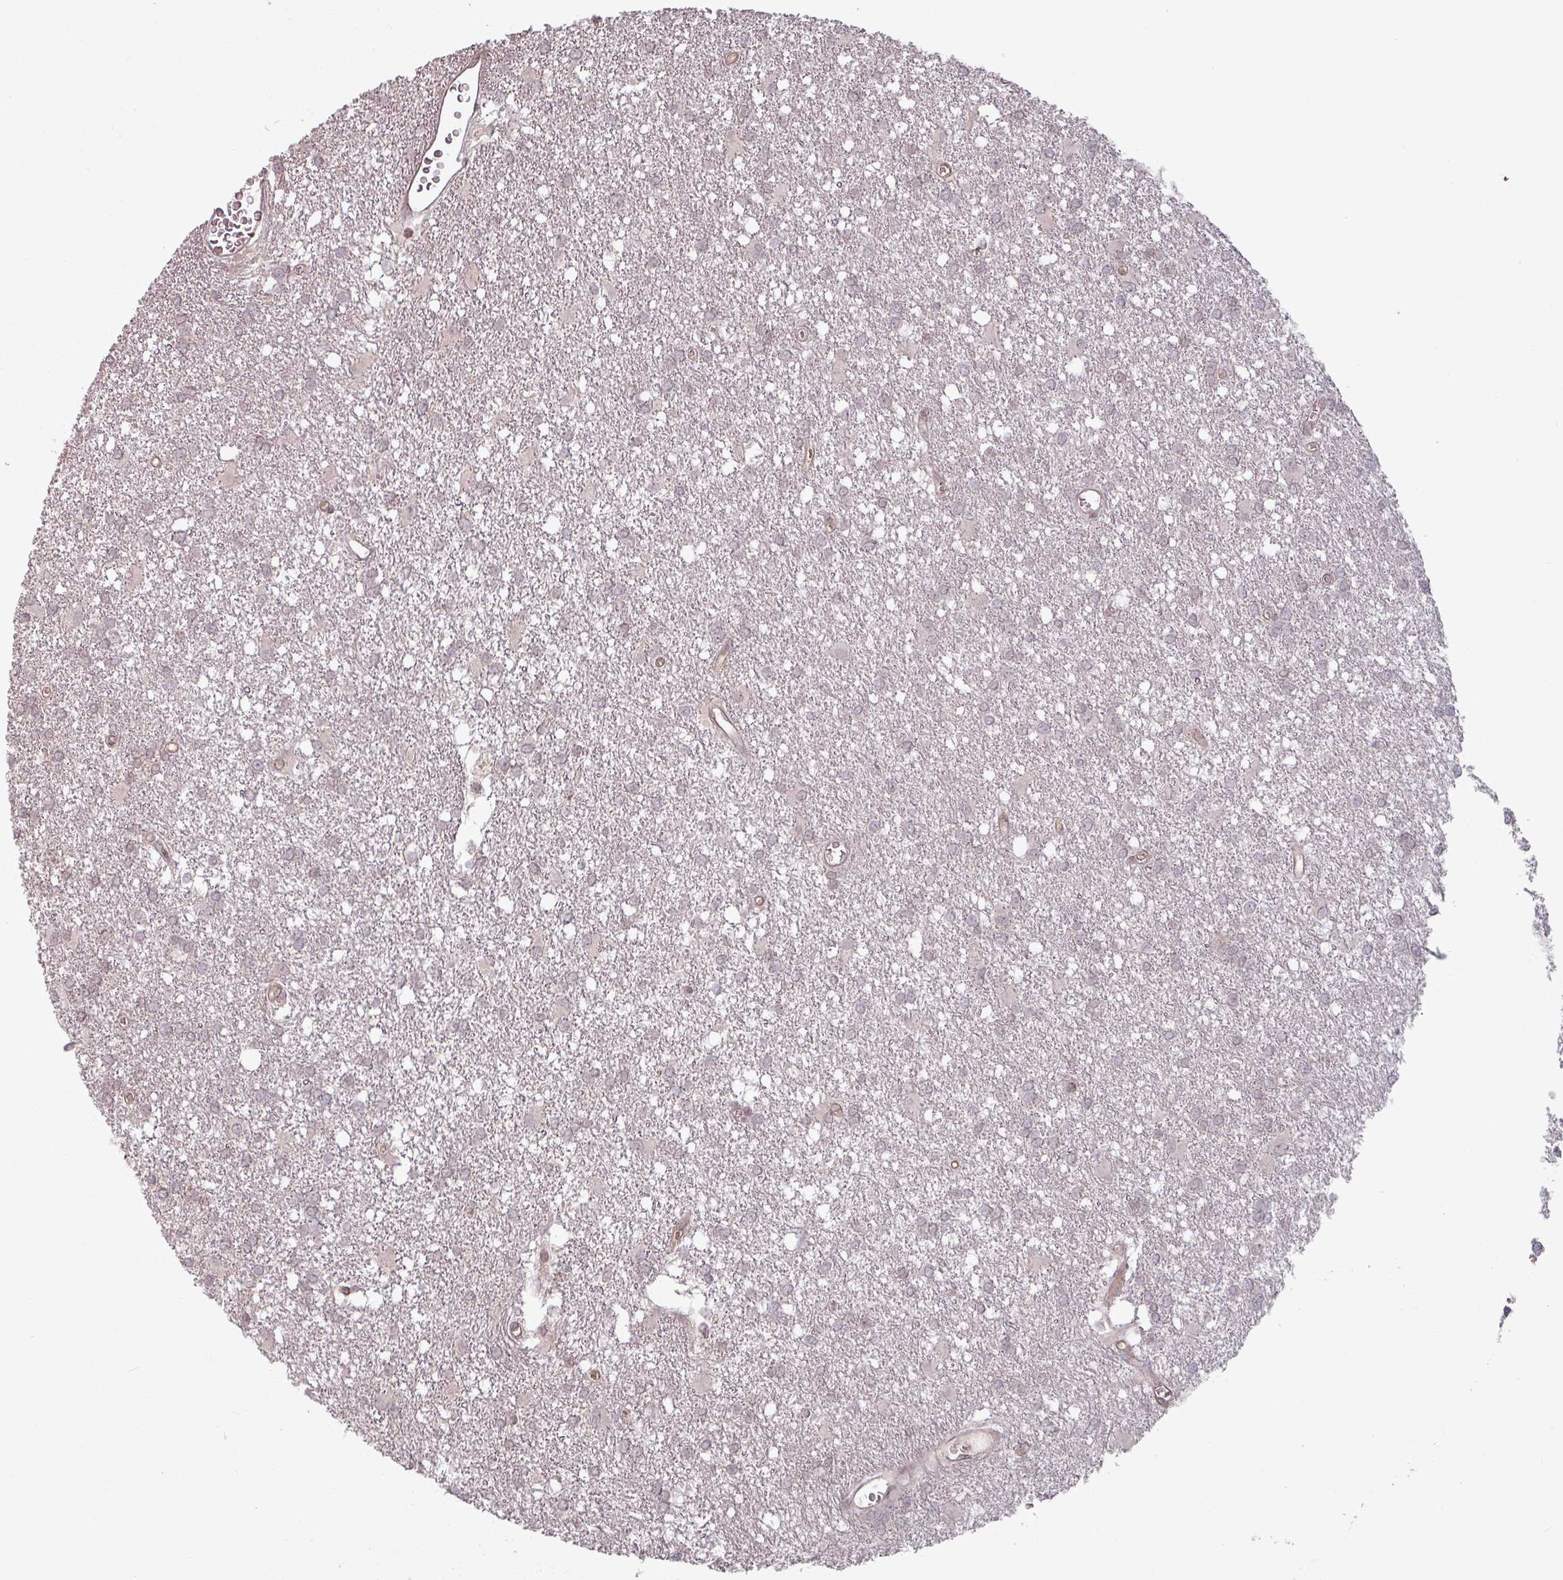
{"staining": {"intensity": "weak", "quantity": "25%-75%", "location": "nuclear"}, "tissue": "glioma", "cell_type": "Tumor cells", "image_type": "cancer", "snomed": [{"axis": "morphology", "description": "Glioma, malignant, High grade"}, {"axis": "topography", "description": "Brain"}], "caption": "A high-resolution histopathology image shows immunohistochemistry (IHC) staining of malignant glioma (high-grade), which exhibits weak nuclear positivity in about 25%-75% of tumor cells.", "gene": "NCOR1", "patient": {"sex": "male", "age": 48}}